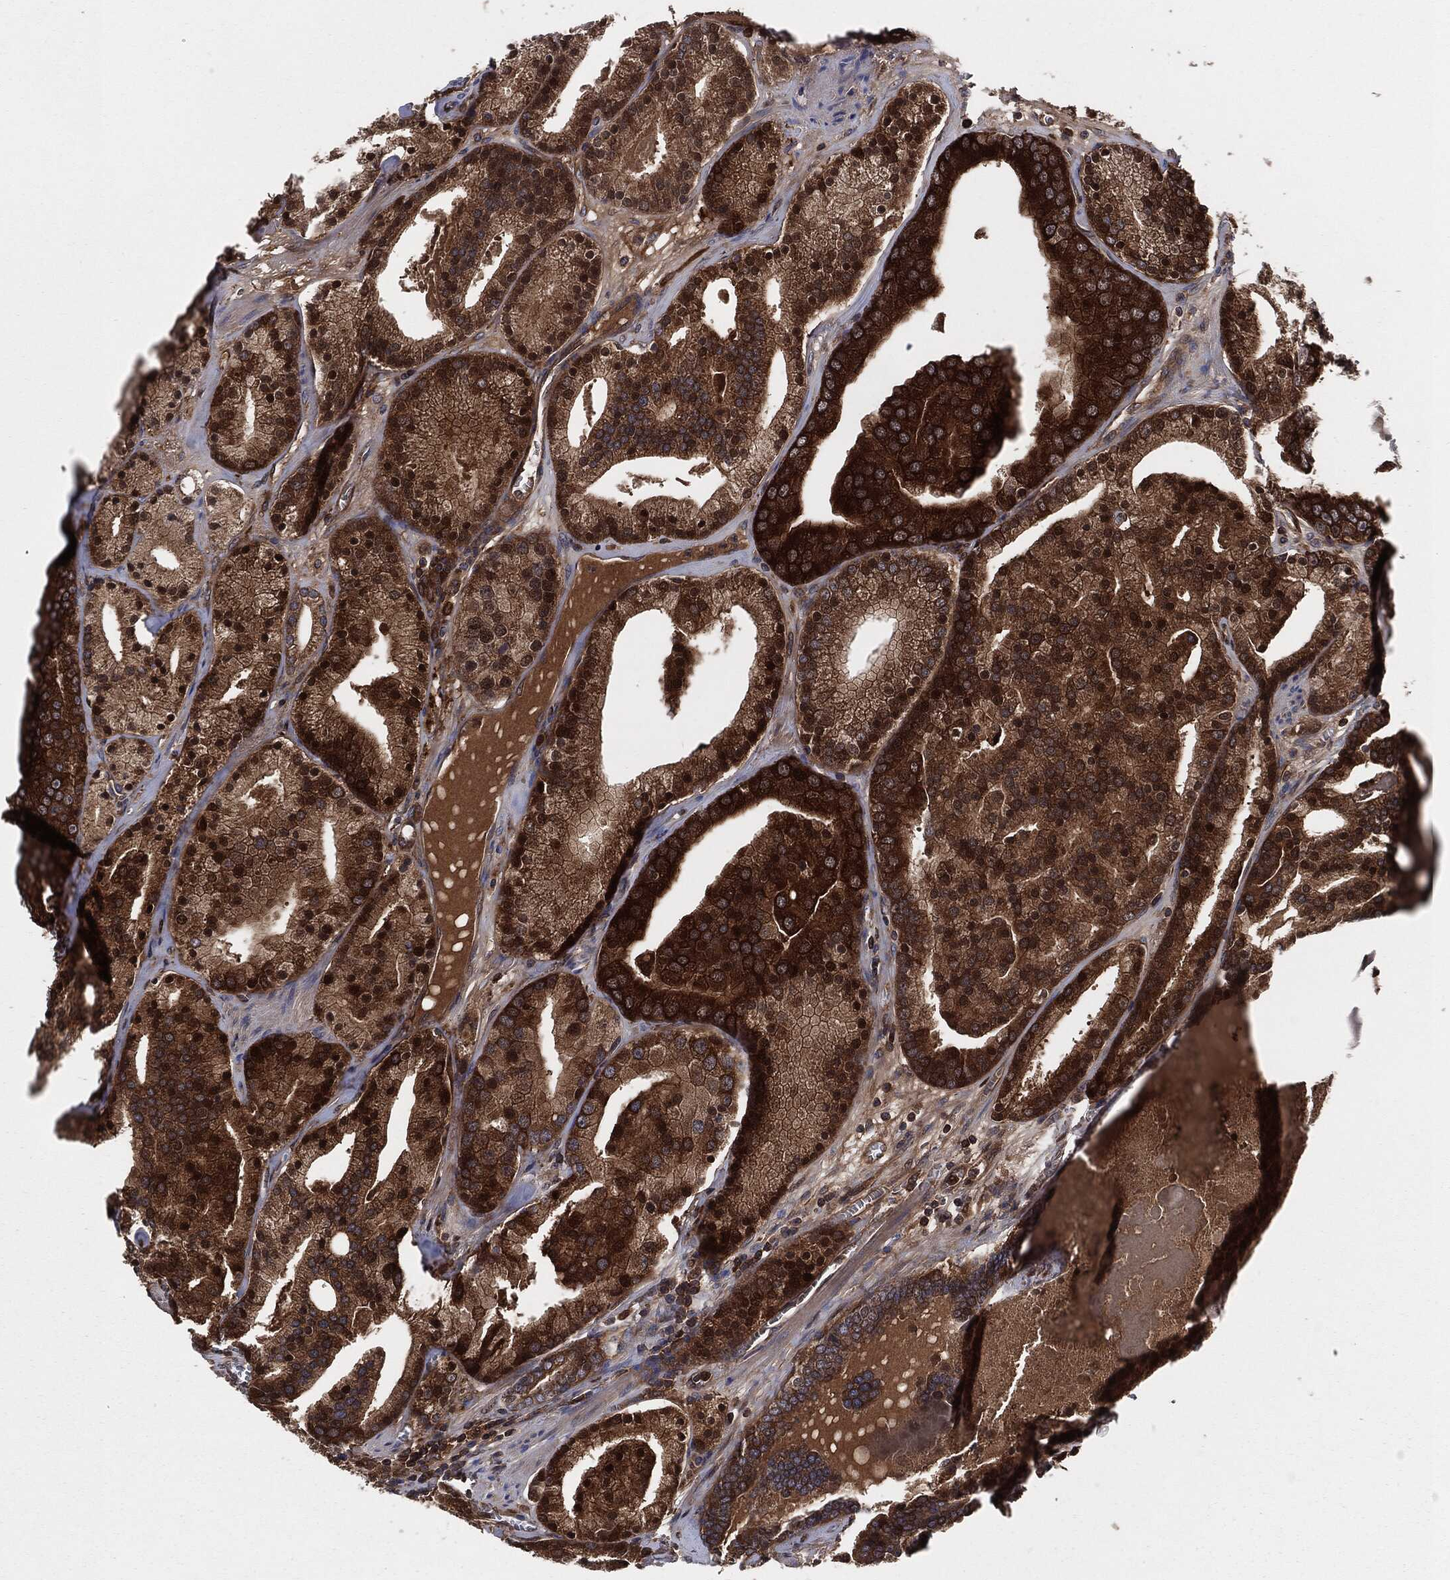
{"staining": {"intensity": "strong", "quantity": ">75%", "location": "cytoplasmic/membranous"}, "tissue": "prostate cancer", "cell_type": "Tumor cells", "image_type": "cancer", "snomed": [{"axis": "morphology", "description": "Adenocarcinoma, NOS"}, {"axis": "topography", "description": "Prostate"}], "caption": "Immunohistochemical staining of prostate adenocarcinoma displays strong cytoplasmic/membranous protein expression in about >75% of tumor cells. The staining was performed using DAB to visualize the protein expression in brown, while the nuclei were stained in blue with hematoxylin (Magnification: 20x).", "gene": "XPNPEP1", "patient": {"sex": "male", "age": 69}}